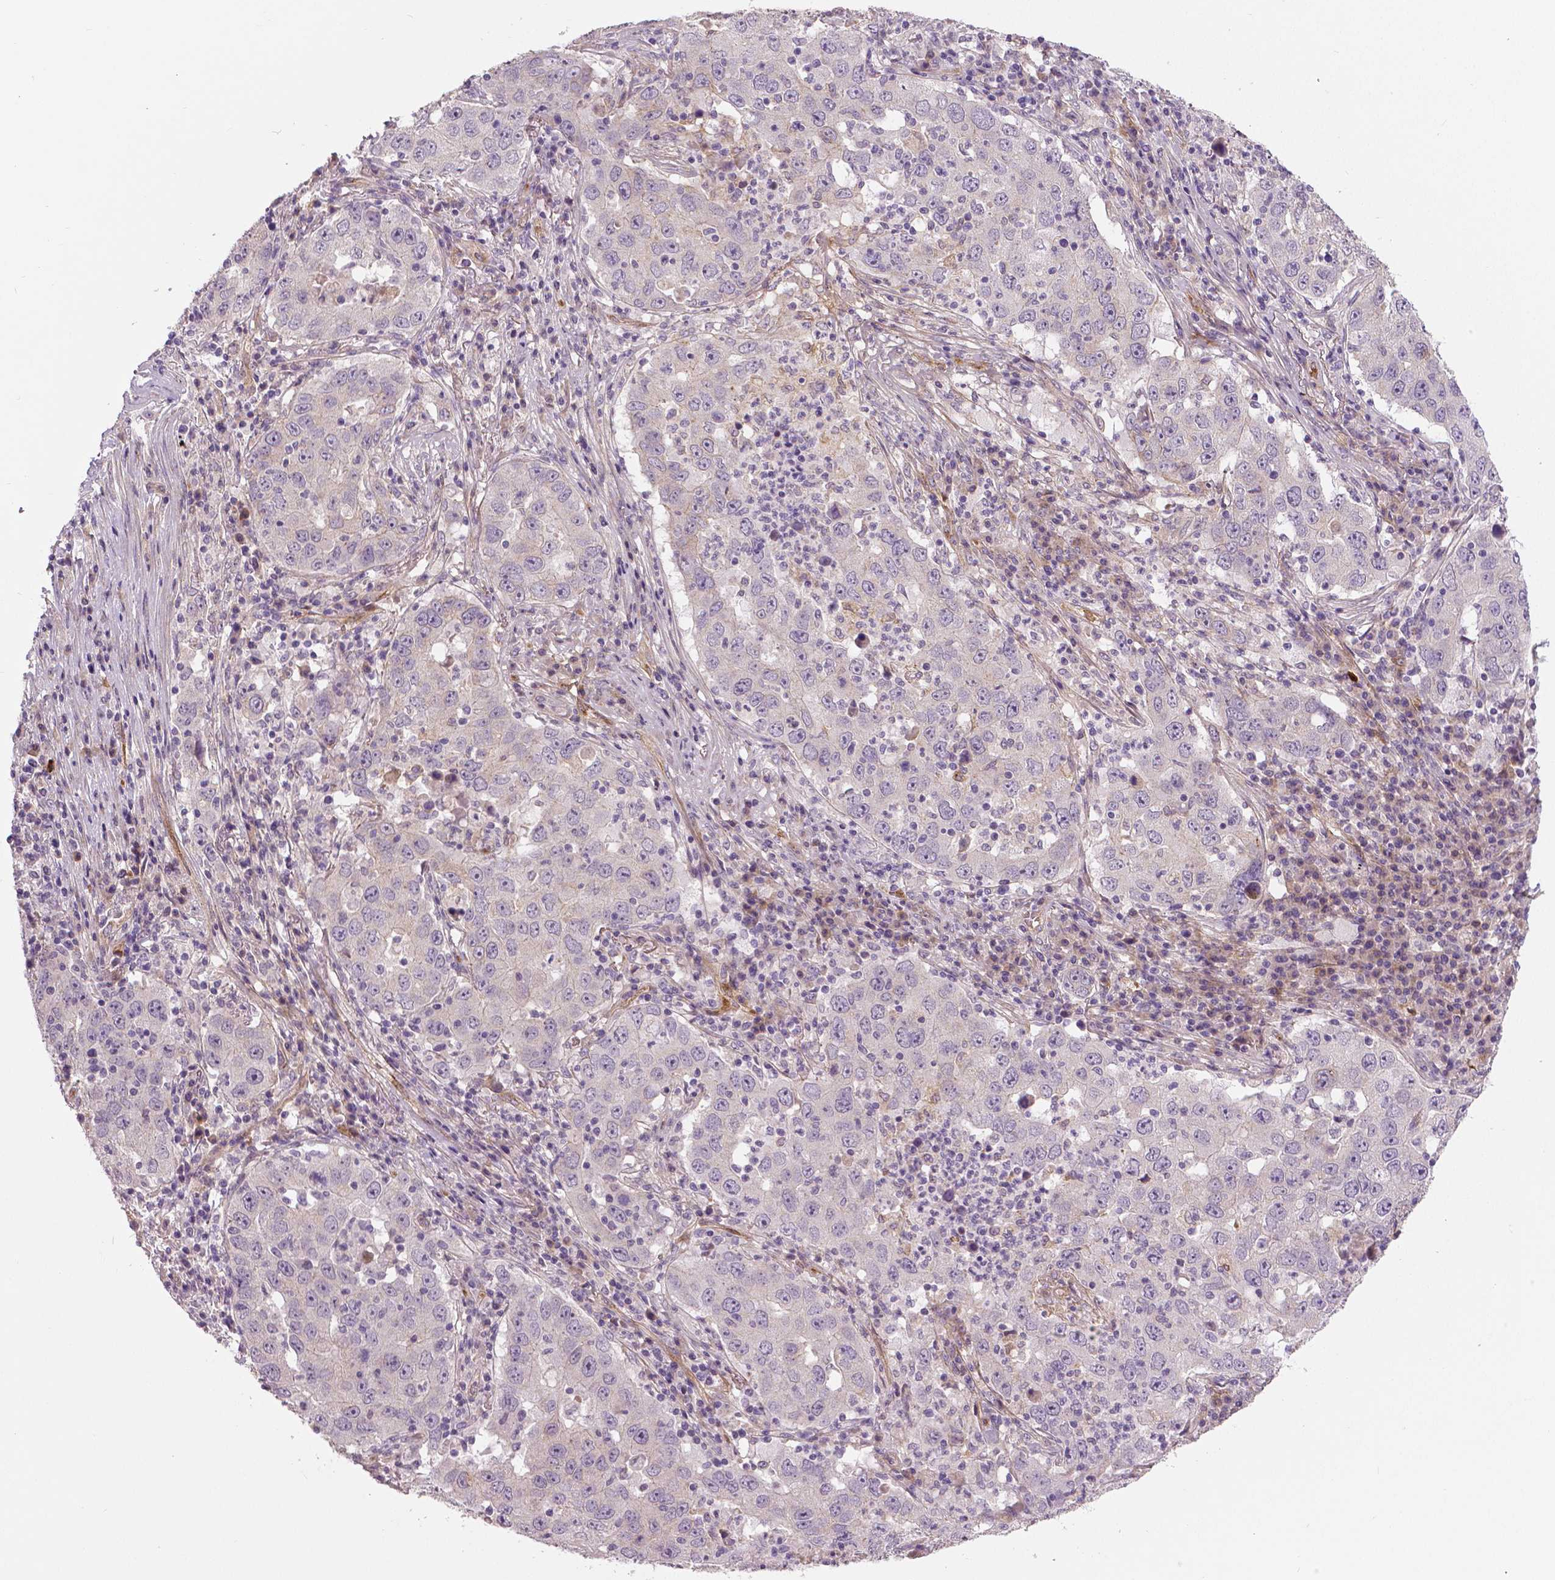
{"staining": {"intensity": "negative", "quantity": "none", "location": "none"}, "tissue": "lung cancer", "cell_type": "Tumor cells", "image_type": "cancer", "snomed": [{"axis": "morphology", "description": "Adenocarcinoma, NOS"}, {"axis": "topography", "description": "Lung"}], "caption": "A high-resolution micrograph shows immunohistochemistry staining of lung cancer, which displays no significant expression in tumor cells.", "gene": "FLT1", "patient": {"sex": "male", "age": 73}}